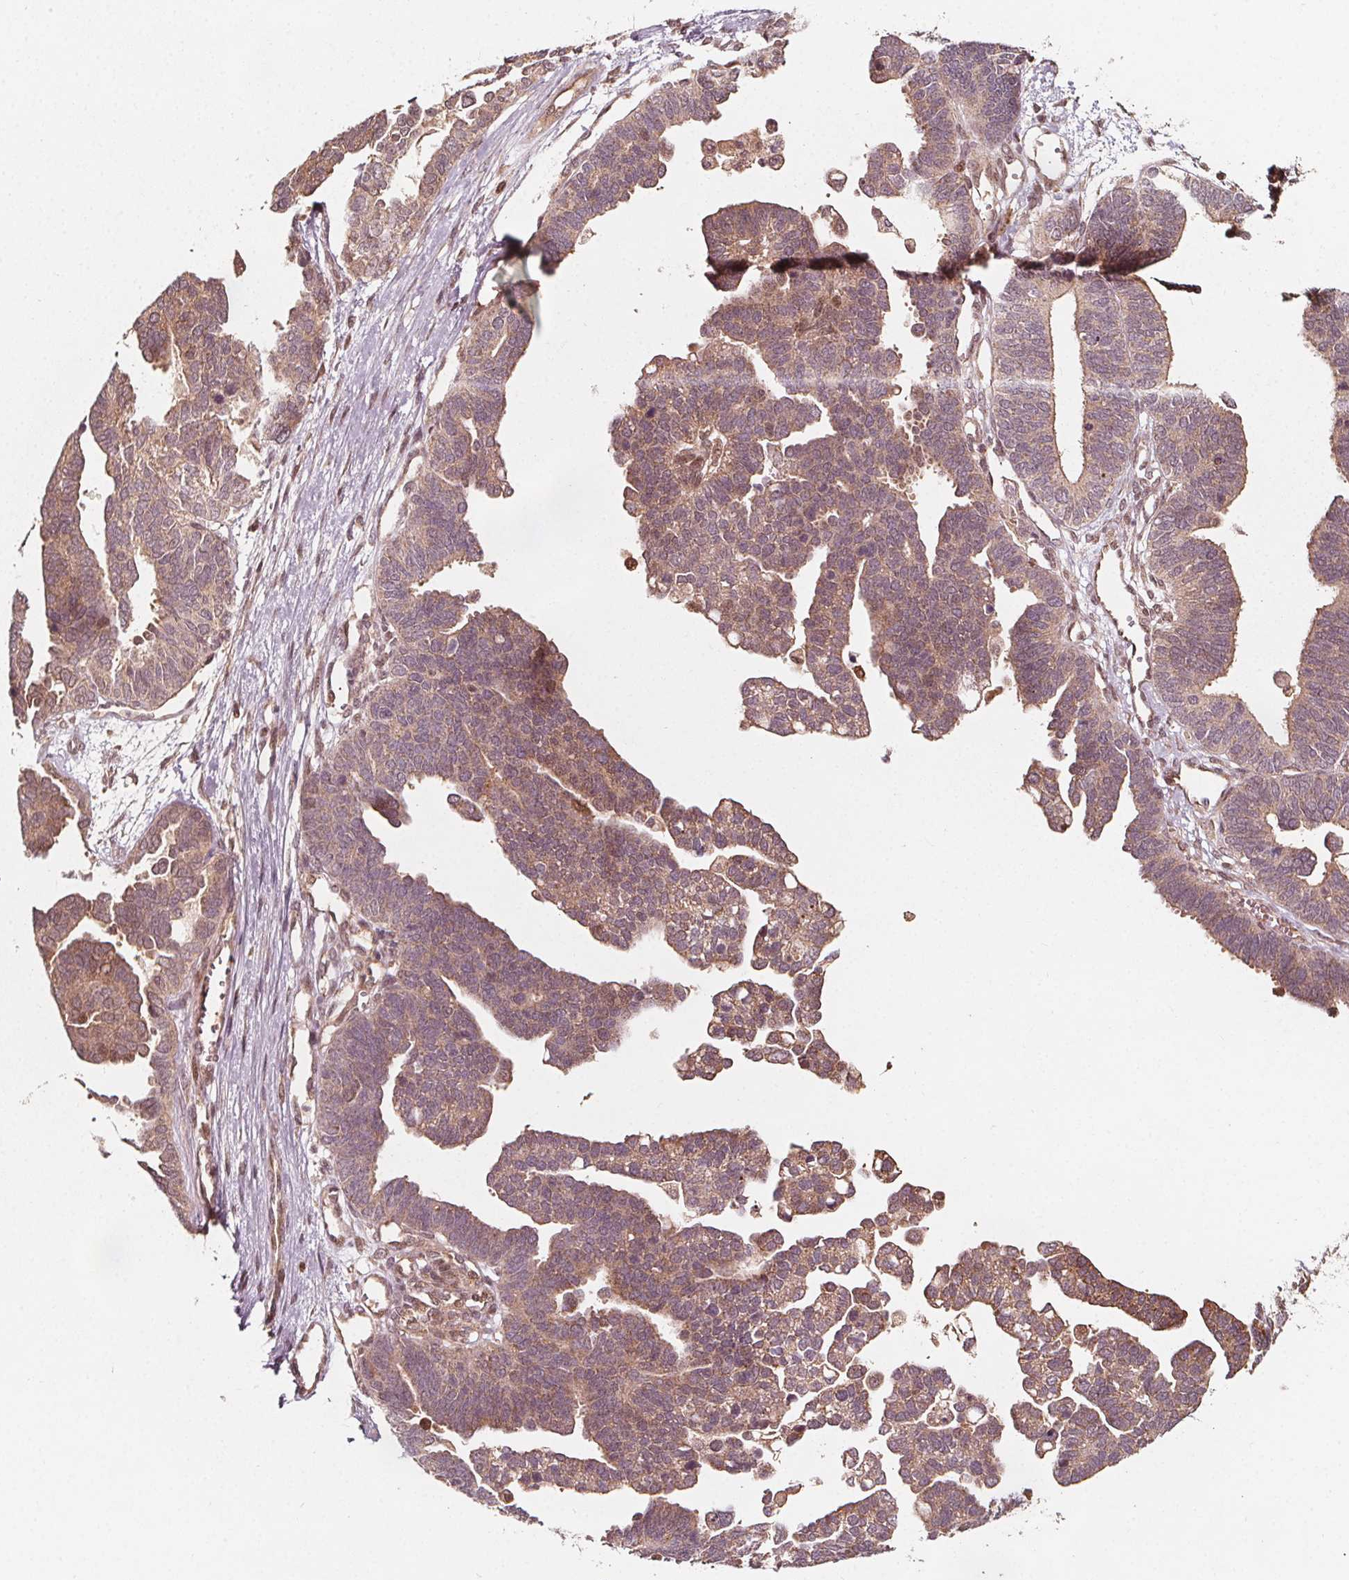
{"staining": {"intensity": "weak", "quantity": ">75%", "location": "cytoplasmic/membranous"}, "tissue": "ovarian cancer", "cell_type": "Tumor cells", "image_type": "cancer", "snomed": [{"axis": "morphology", "description": "Cystadenocarcinoma, serous, NOS"}, {"axis": "topography", "description": "Ovary"}], "caption": "Weak cytoplasmic/membranous positivity is identified in approximately >75% of tumor cells in ovarian cancer. The protein is shown in brown color, while the nuclei are stained blue.", "gene": "AIP", "patient": {"sex": "female", "age": 51}}